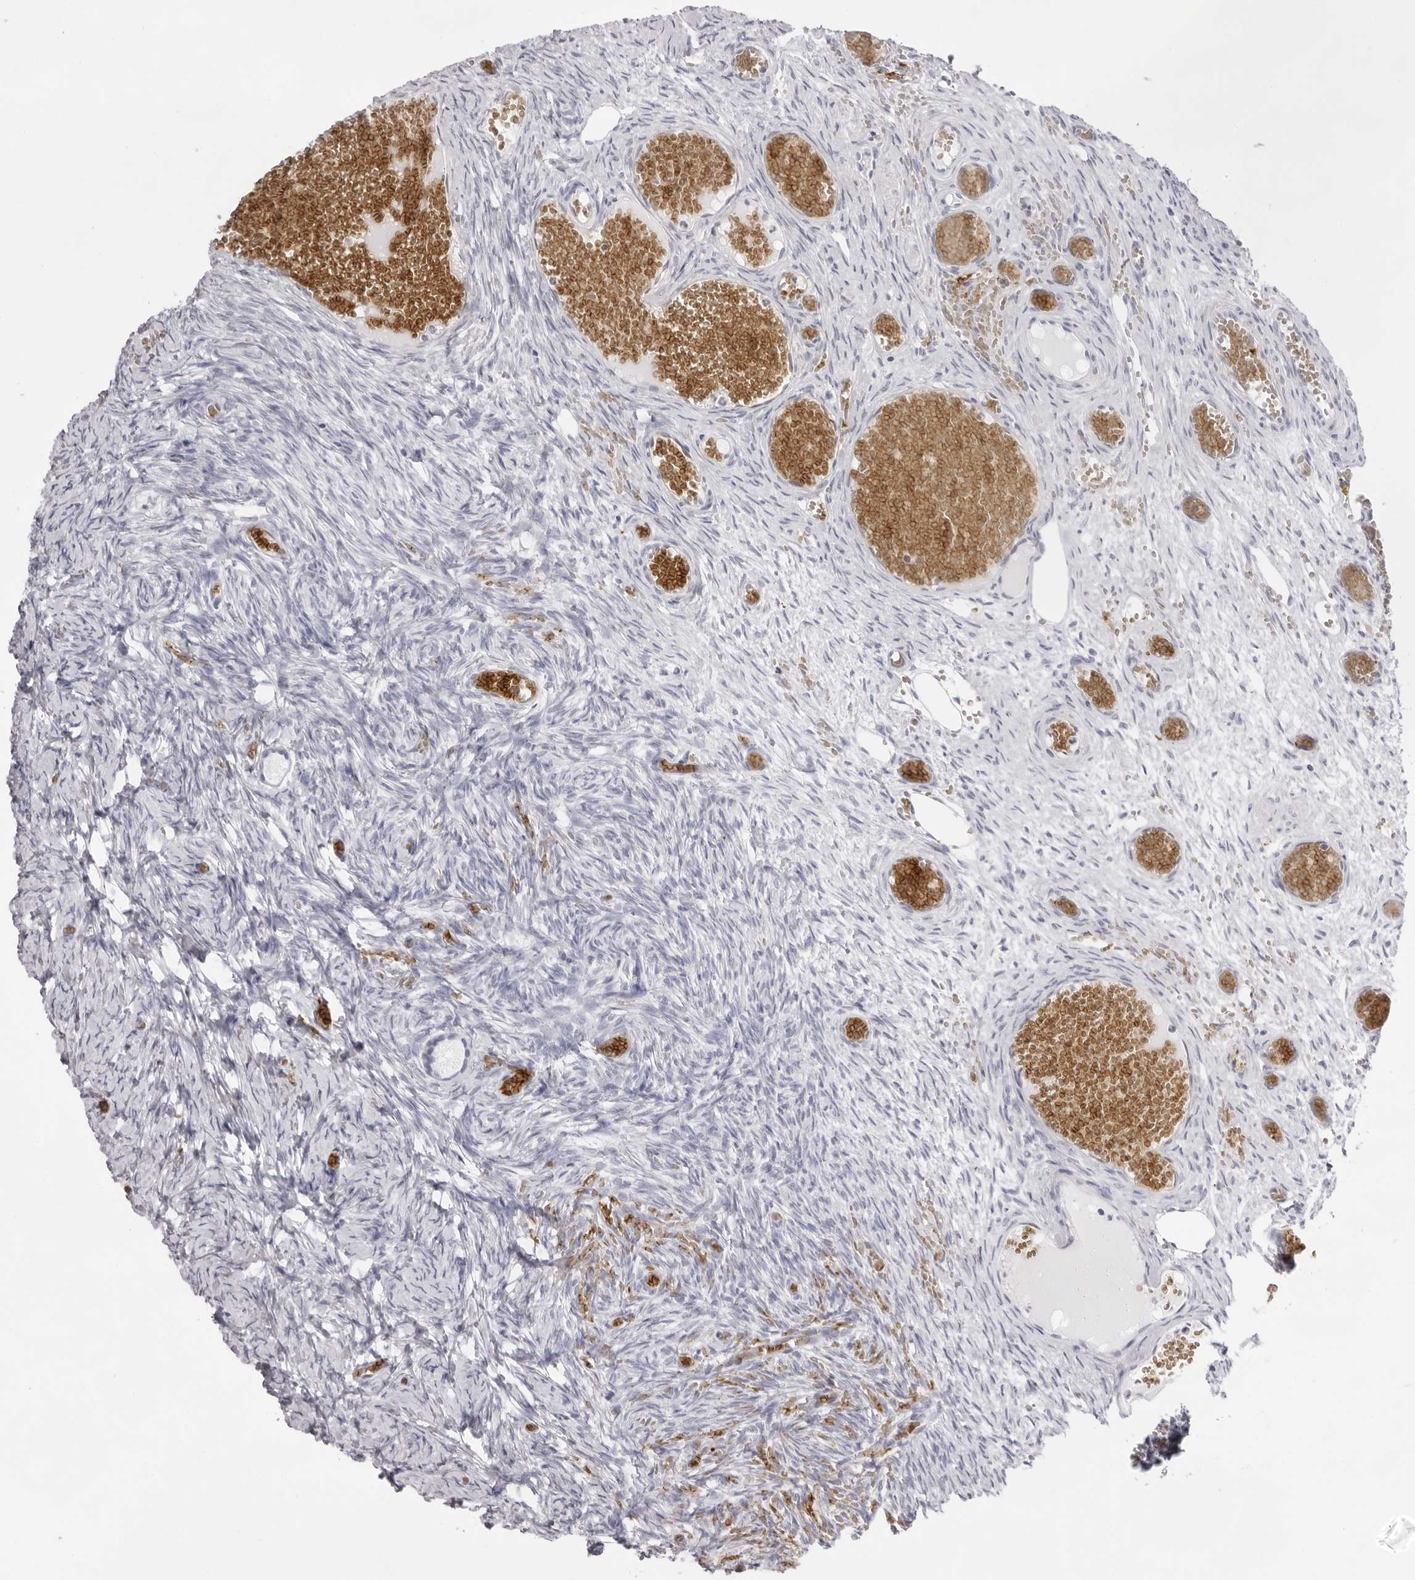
{"staining": {"intensity": "negative", "quantity": "none", "location": "none"}, "tissue": "ovary", "cell_type": "Follicle cells", "image_type": "normal", "snomed": [{"axis": "morphology", "description": "Adenocarcinoma, NOS"}, {"axis": "topography", "description": "Endometrium"}], "caption": "Protein analysis of normal ovary demonstrates no significant staining in follicle cells.", "gene": "SPTA1", "patient": {"sex": "female", "age": 32}}